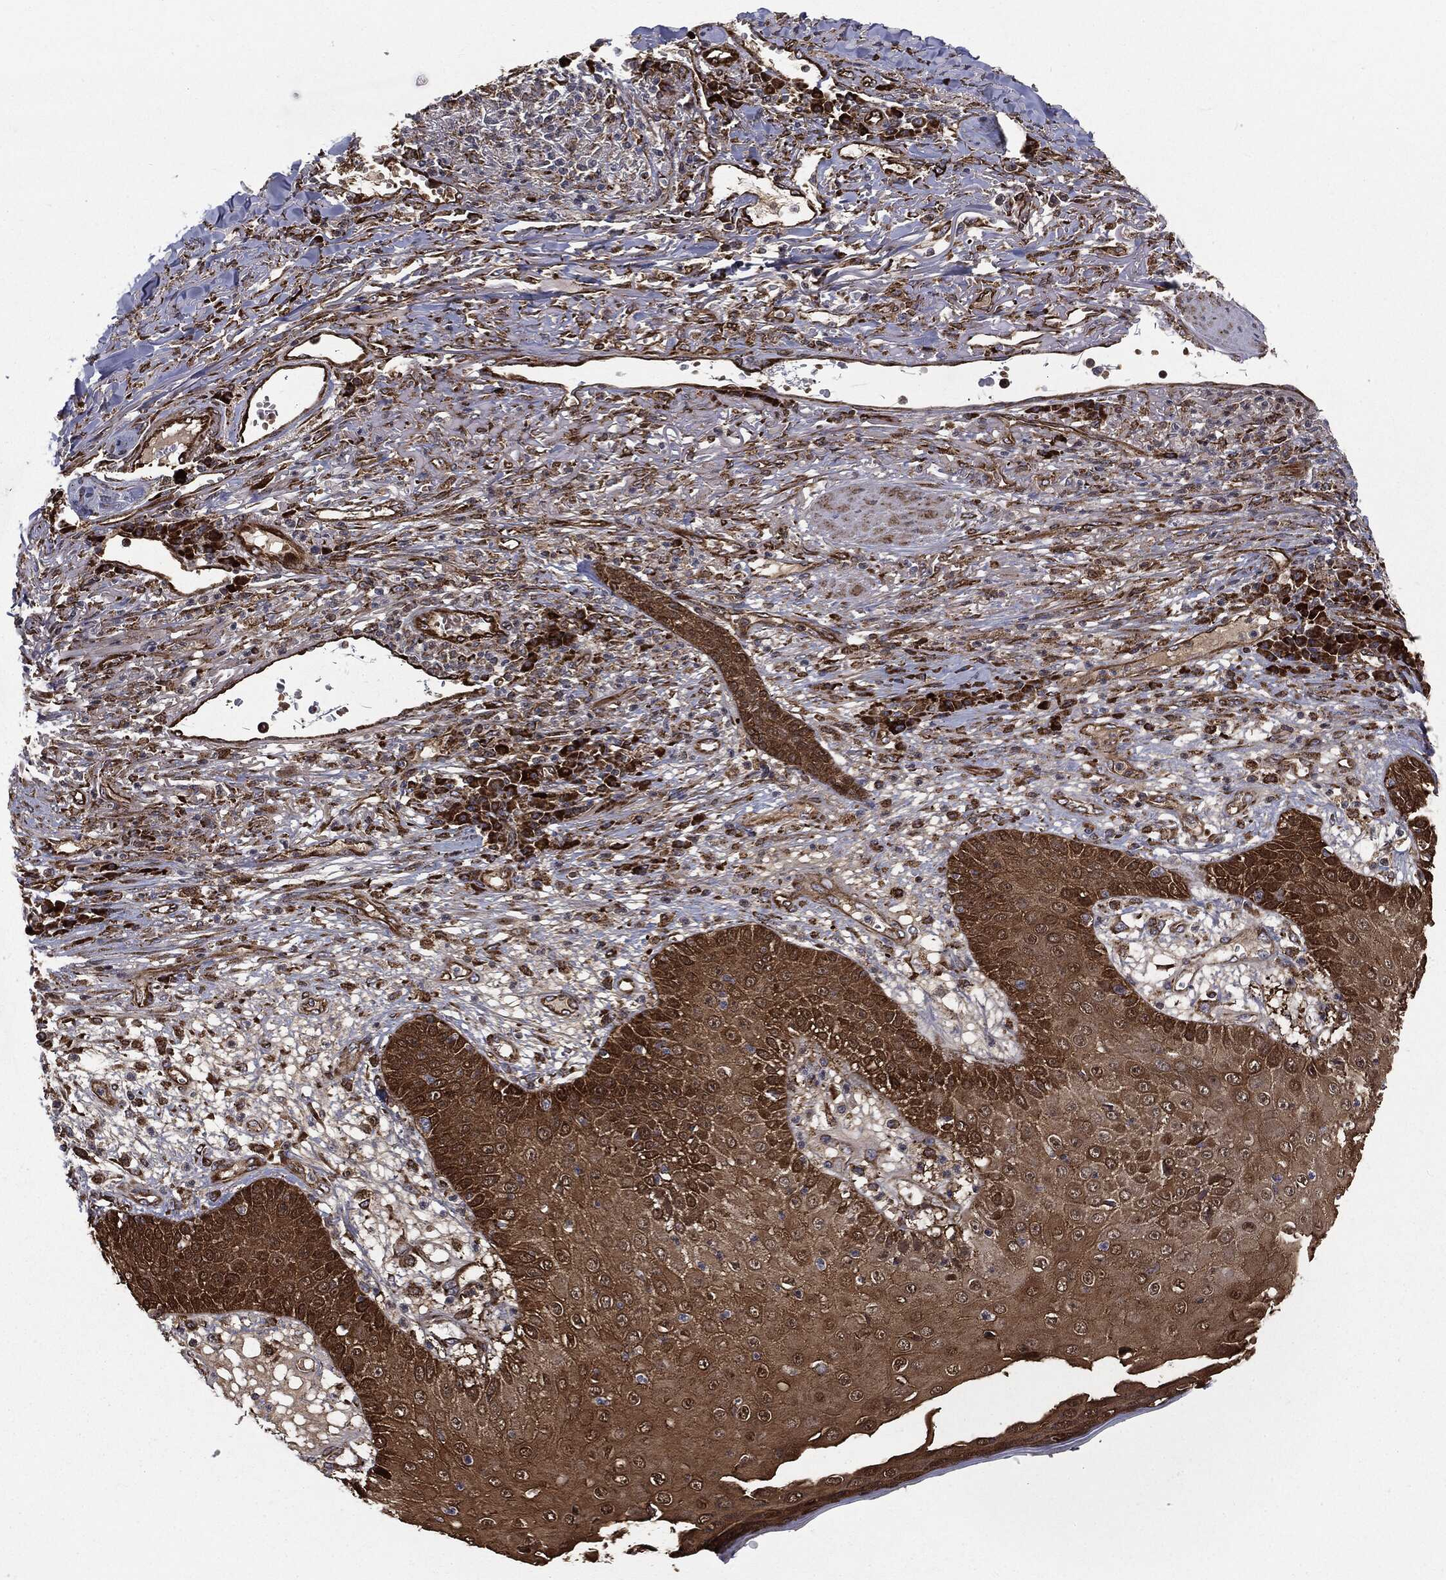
{"staining": {"intensity": "strong", "quantity": ">75%", "location": "cytoplasmic/membranous"}, "tissue": "skin cancer", "cell_type": "Tumor cells", "image_type": "cancer", "snomed": [{"axis": "morphology", "description": "Squamous cell carcinoma, NOS"}, {"axis": "topography", "description": "Skin"}], "caption": "Tumor cells show high levels of strong cytoplasmic/membranous staining in about >75% of cells in human squamous cell carcinoma (skin).", "gene": "CYLD", "patient": {"sex": "male", "age": 82}}